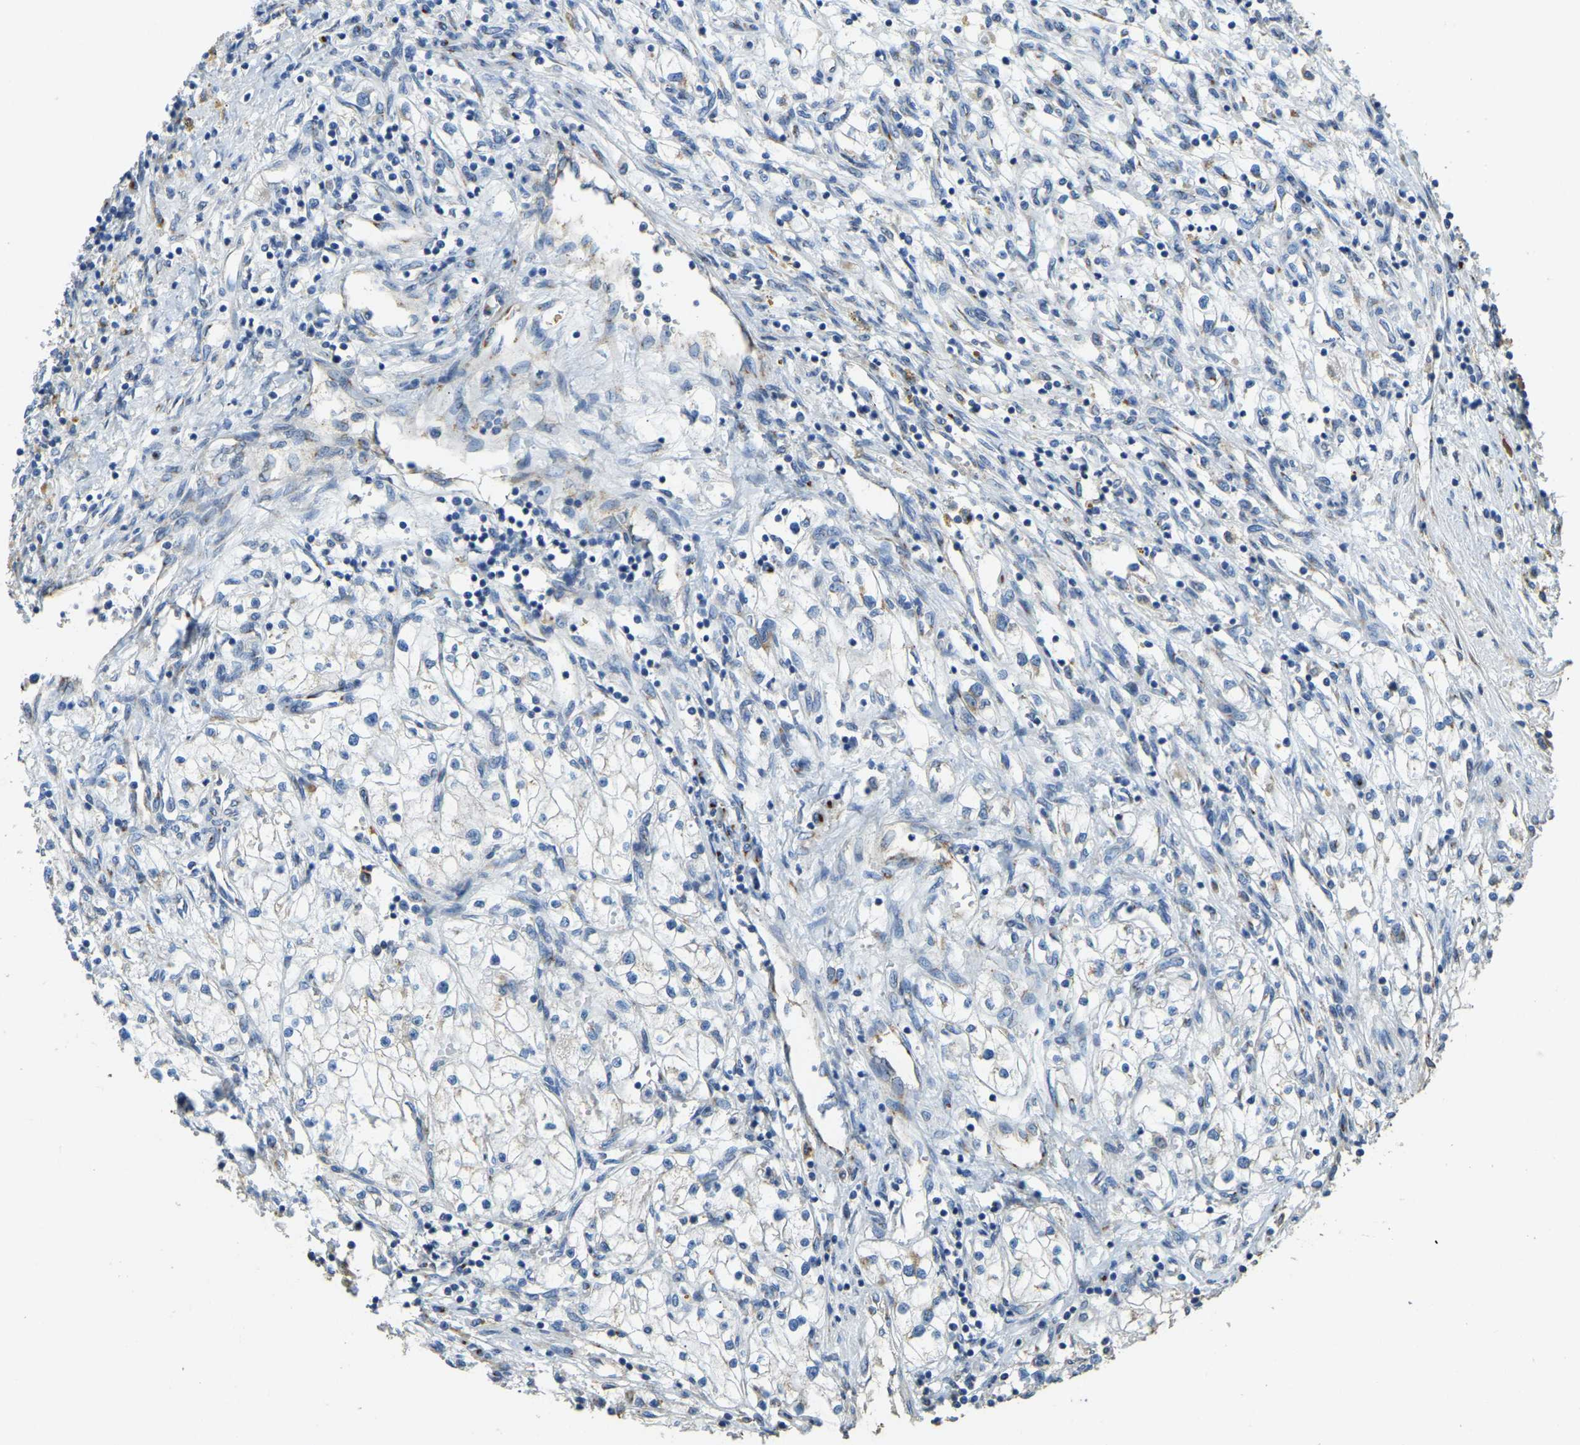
{"staining": {"intensity": "negative", "quantity": "none", "location": "none"}, "tissue": "renal cancer", "cell_type": "Tumor cells", "image_type": "cancer", "snomed": [{"axis": "morphology", "description": "Adenocarcinoma, NOS"}, {"axis": "topography", "description": "Kidney"}], "caption": "Tumor cells are negative for brown protein staining in renal cancer. Nuclei are stained in blue.", "gene": "FAM174A", "patient": {"sex": "male", "age": 68}}